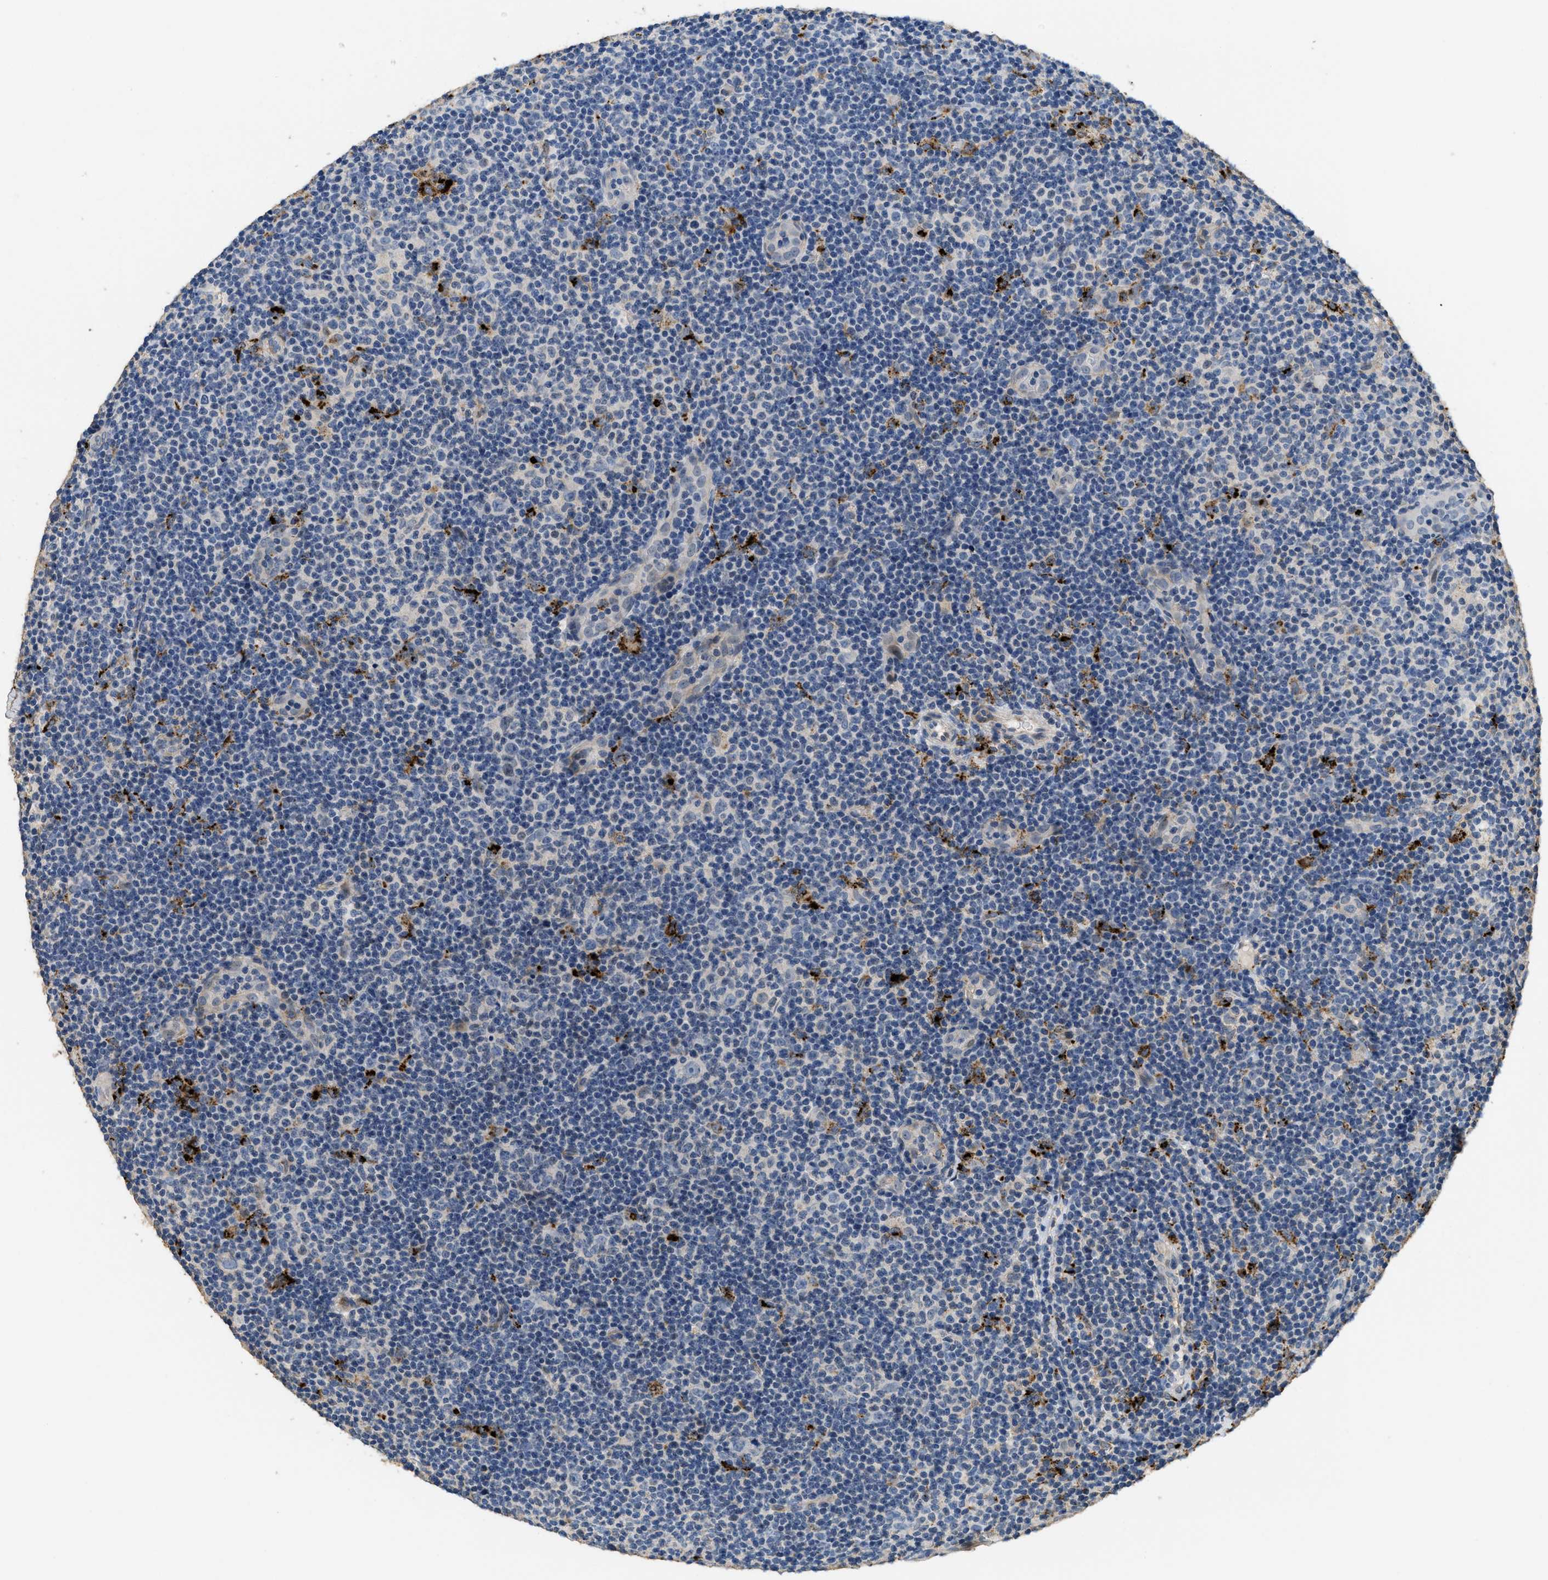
{"staining": {"intensity": "negative", "quantity": "none", "location": "none"}, "tissue": "lymphoma", "cell_type": "Tumor cells", "image_type": "cancer", "snomed": [{"axis": "morphology", "description": "Malignant lymphoma, non-Hodgkin's type, Low grade"}, {"axis": "topography", "description": "Lymph node"}], "caption": "Micrograph shows no significant protein staining in tumor cells of malignant lymphoma, non-Hodgkin's type (low-grade). The staining was performed using DAB (3,3'-diaminobenzidine) to visualize the protein expression in brown, while the nuclei were stained in blue with hematoxylin (Magnification: 20x).", "gene": "BMPR2", "patient": {"sex": "male", "age": 83}}